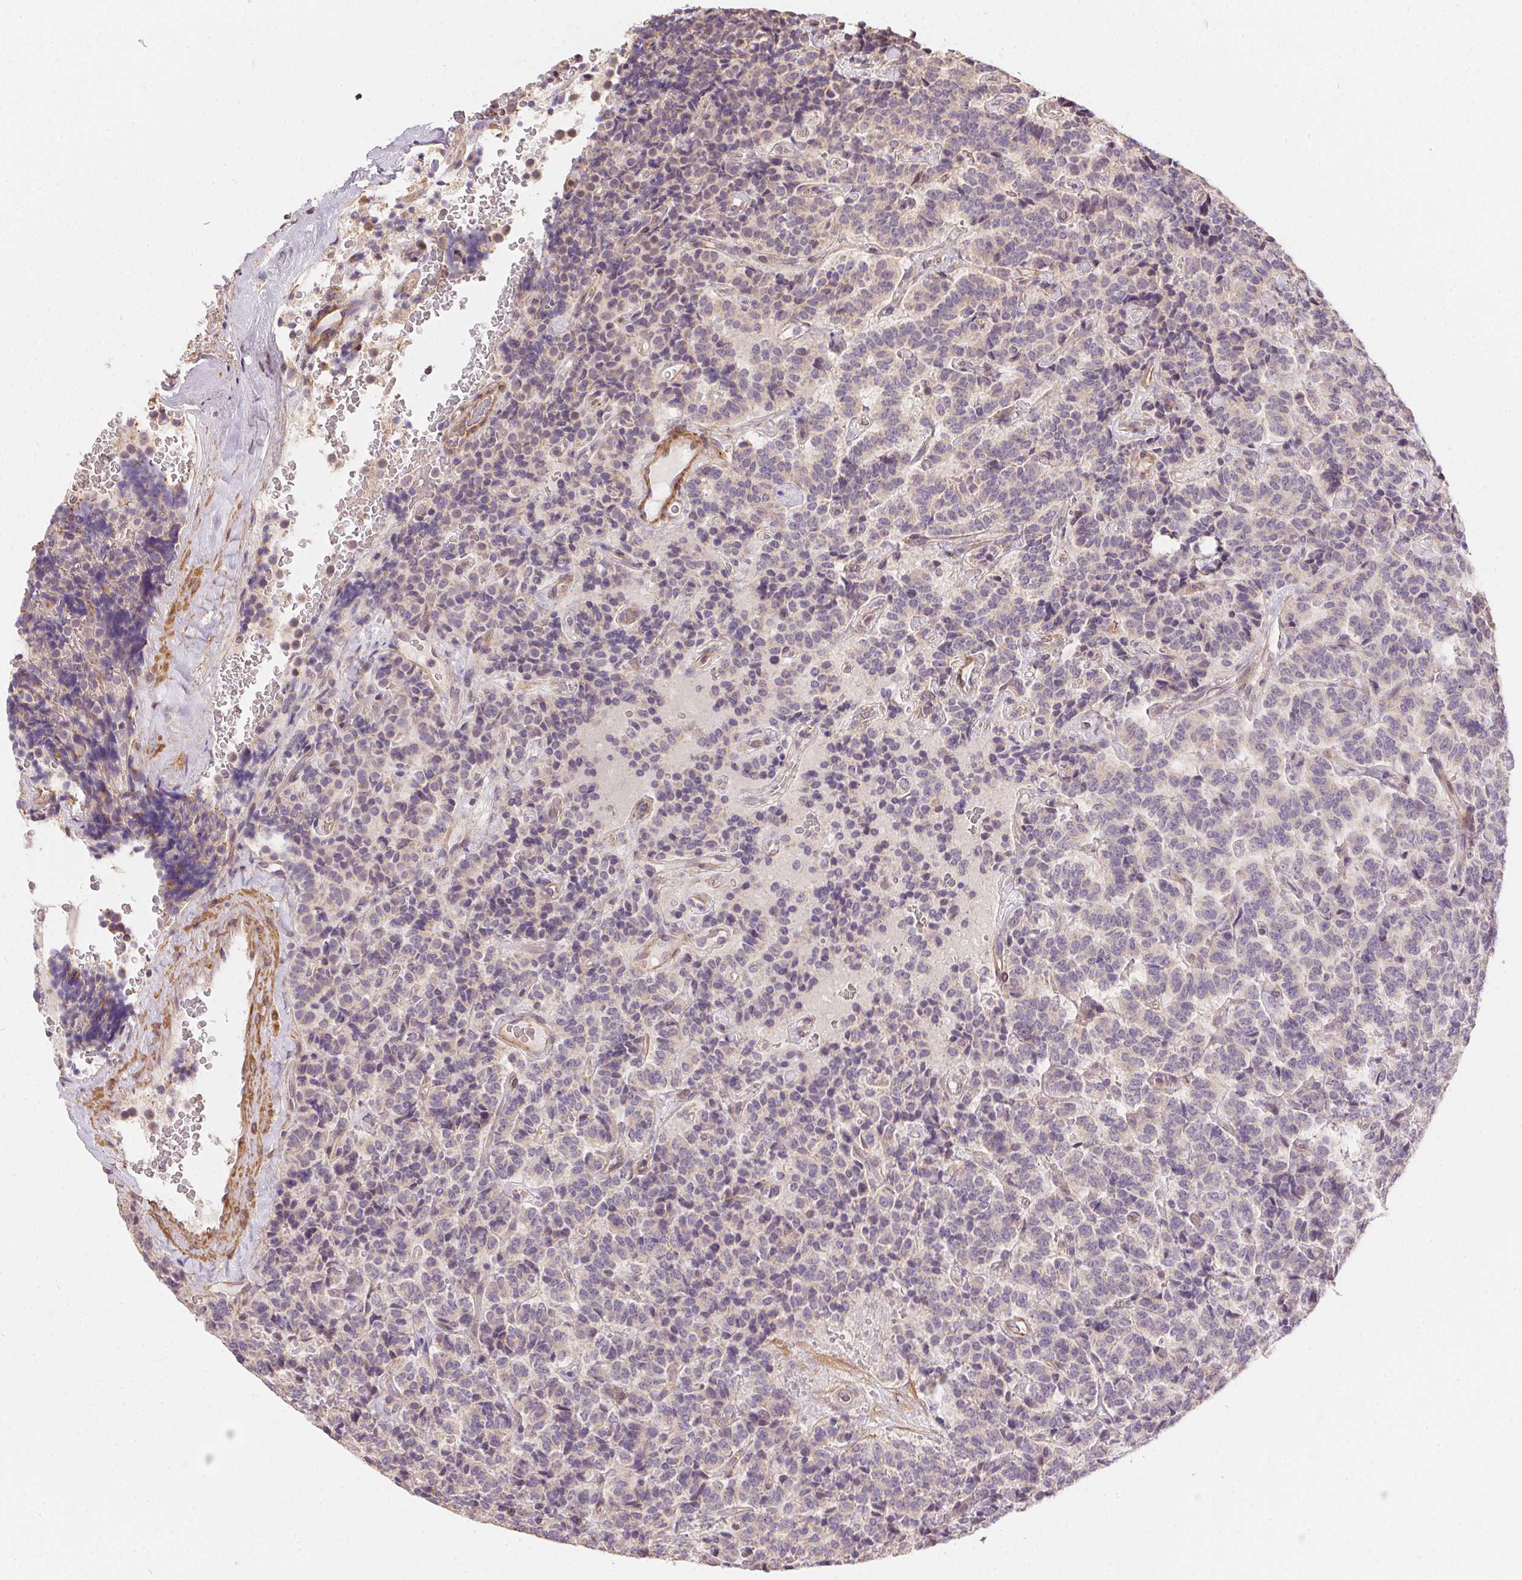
{"staining": {"intensity": "negative", "quantity": "none", "location": "none"}, "tissue": "carcinoid", "cell_type": "Tumor cells", "image_type": "cancer", "snomed": [{"axis": "morphology", "description": "Carcinoid, malignant, NOS"}, {"axis": "topography", "description": "Pancreas"}], "caption": "DAB immunohistochemical staining of carcinoid shows no significant positivity in tumor cells. (DAB (3,3'-diaminobenzidine) IHC visualized using brightfield microscopy, high magnification).", "gene": "REV3L", "patient": {"sex": "male", "age": 36}}